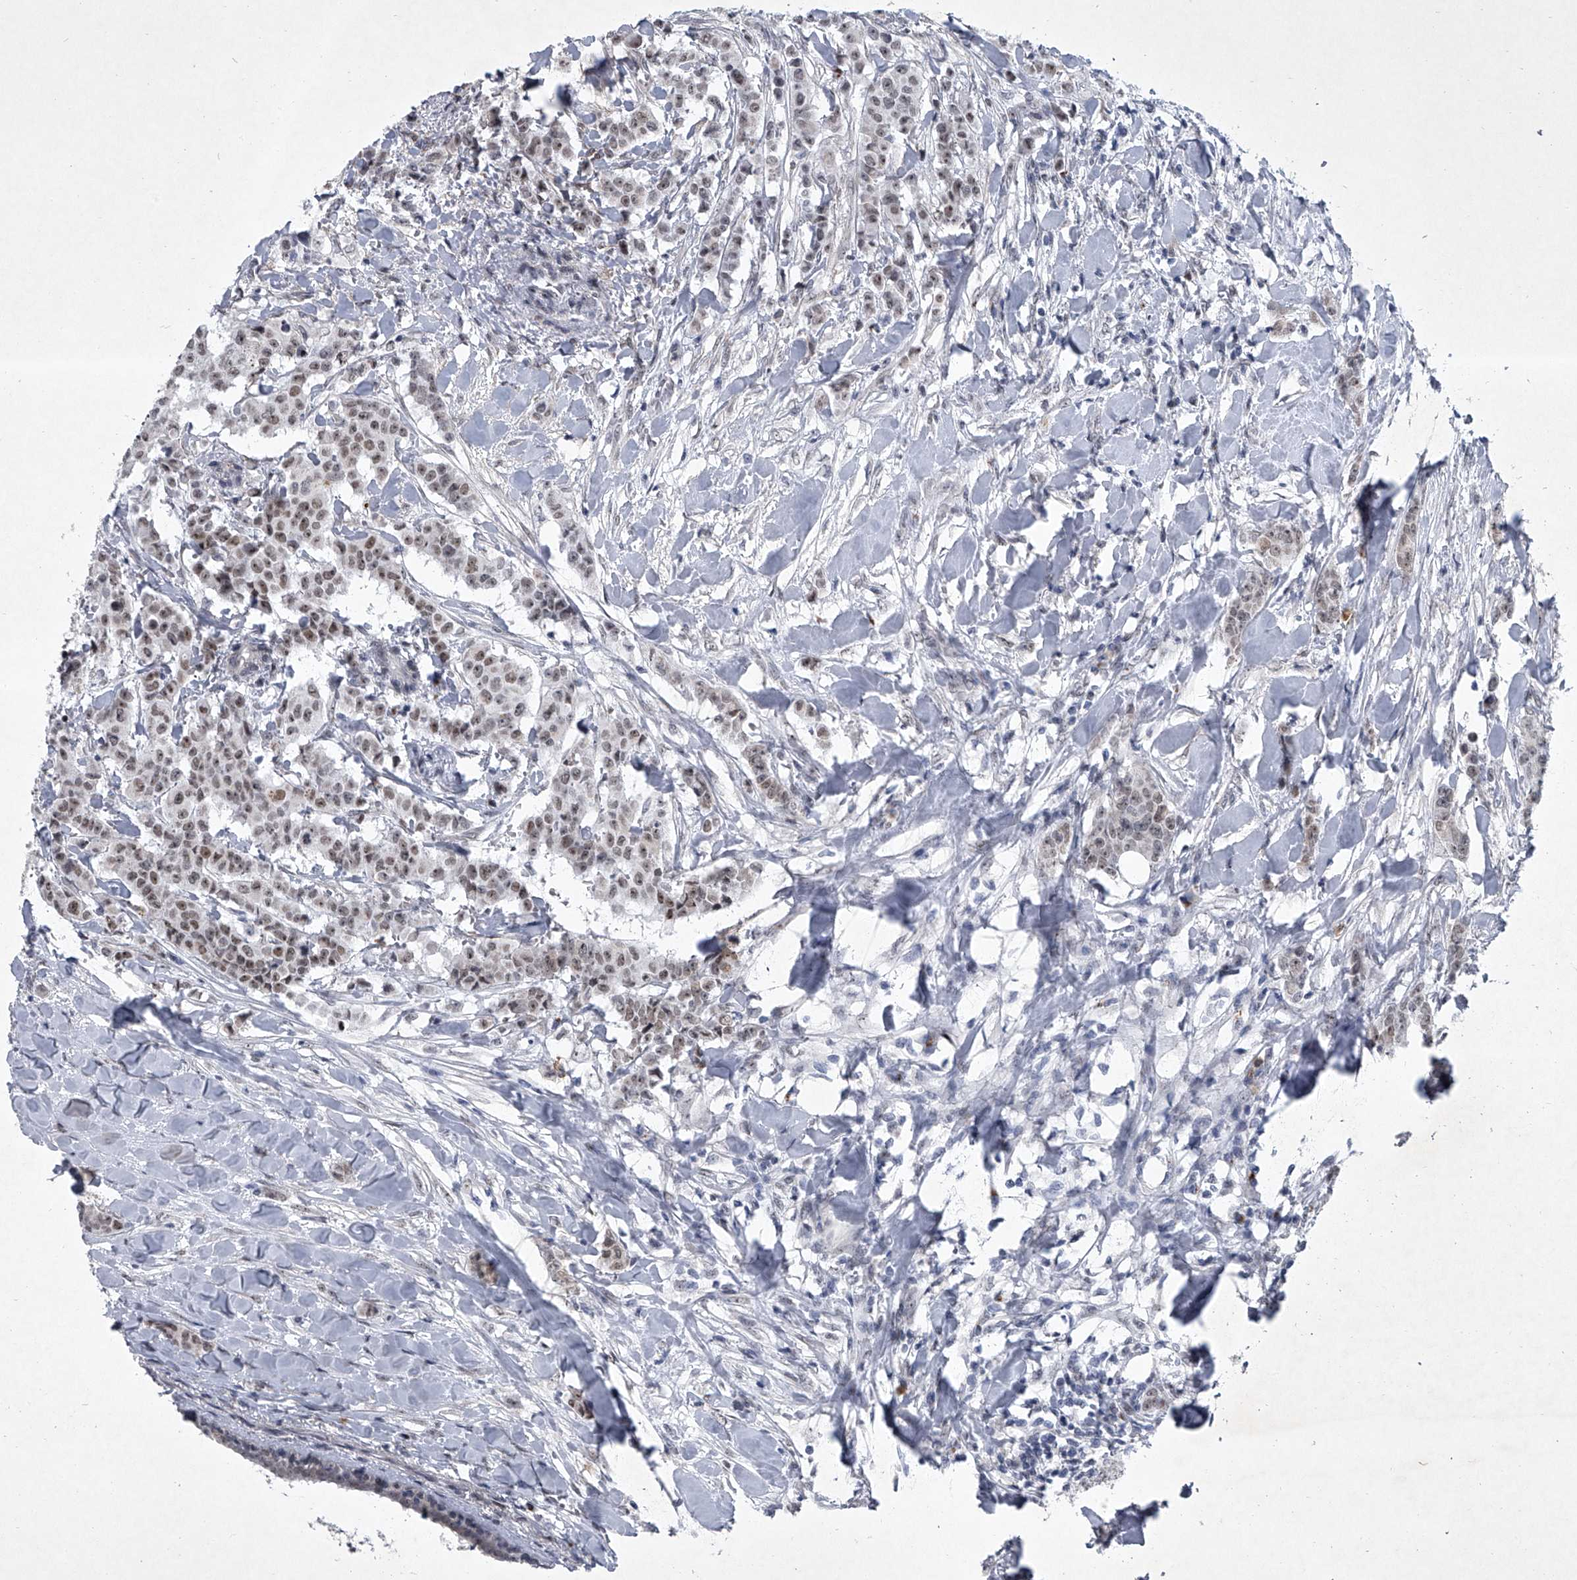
{"staining": {"intensity": "moderate", "quantity": ">75%", "location": "nuclear"}, "tissue": "breast cancer", "cell_type": "Tumor cells", "image_type": "cancer", "snomed": [{"axis": "morphology", "description": "Duct carcinoma"}, {"axis": "topography", "description": "Breast"}], "caption": "Infiltrating ductal carcinoma (breast) stained with a protein marker shows moderate staining in tumor cells.", "gene": "MLLT1", "patient": {"sex": "female", "age": 40}}